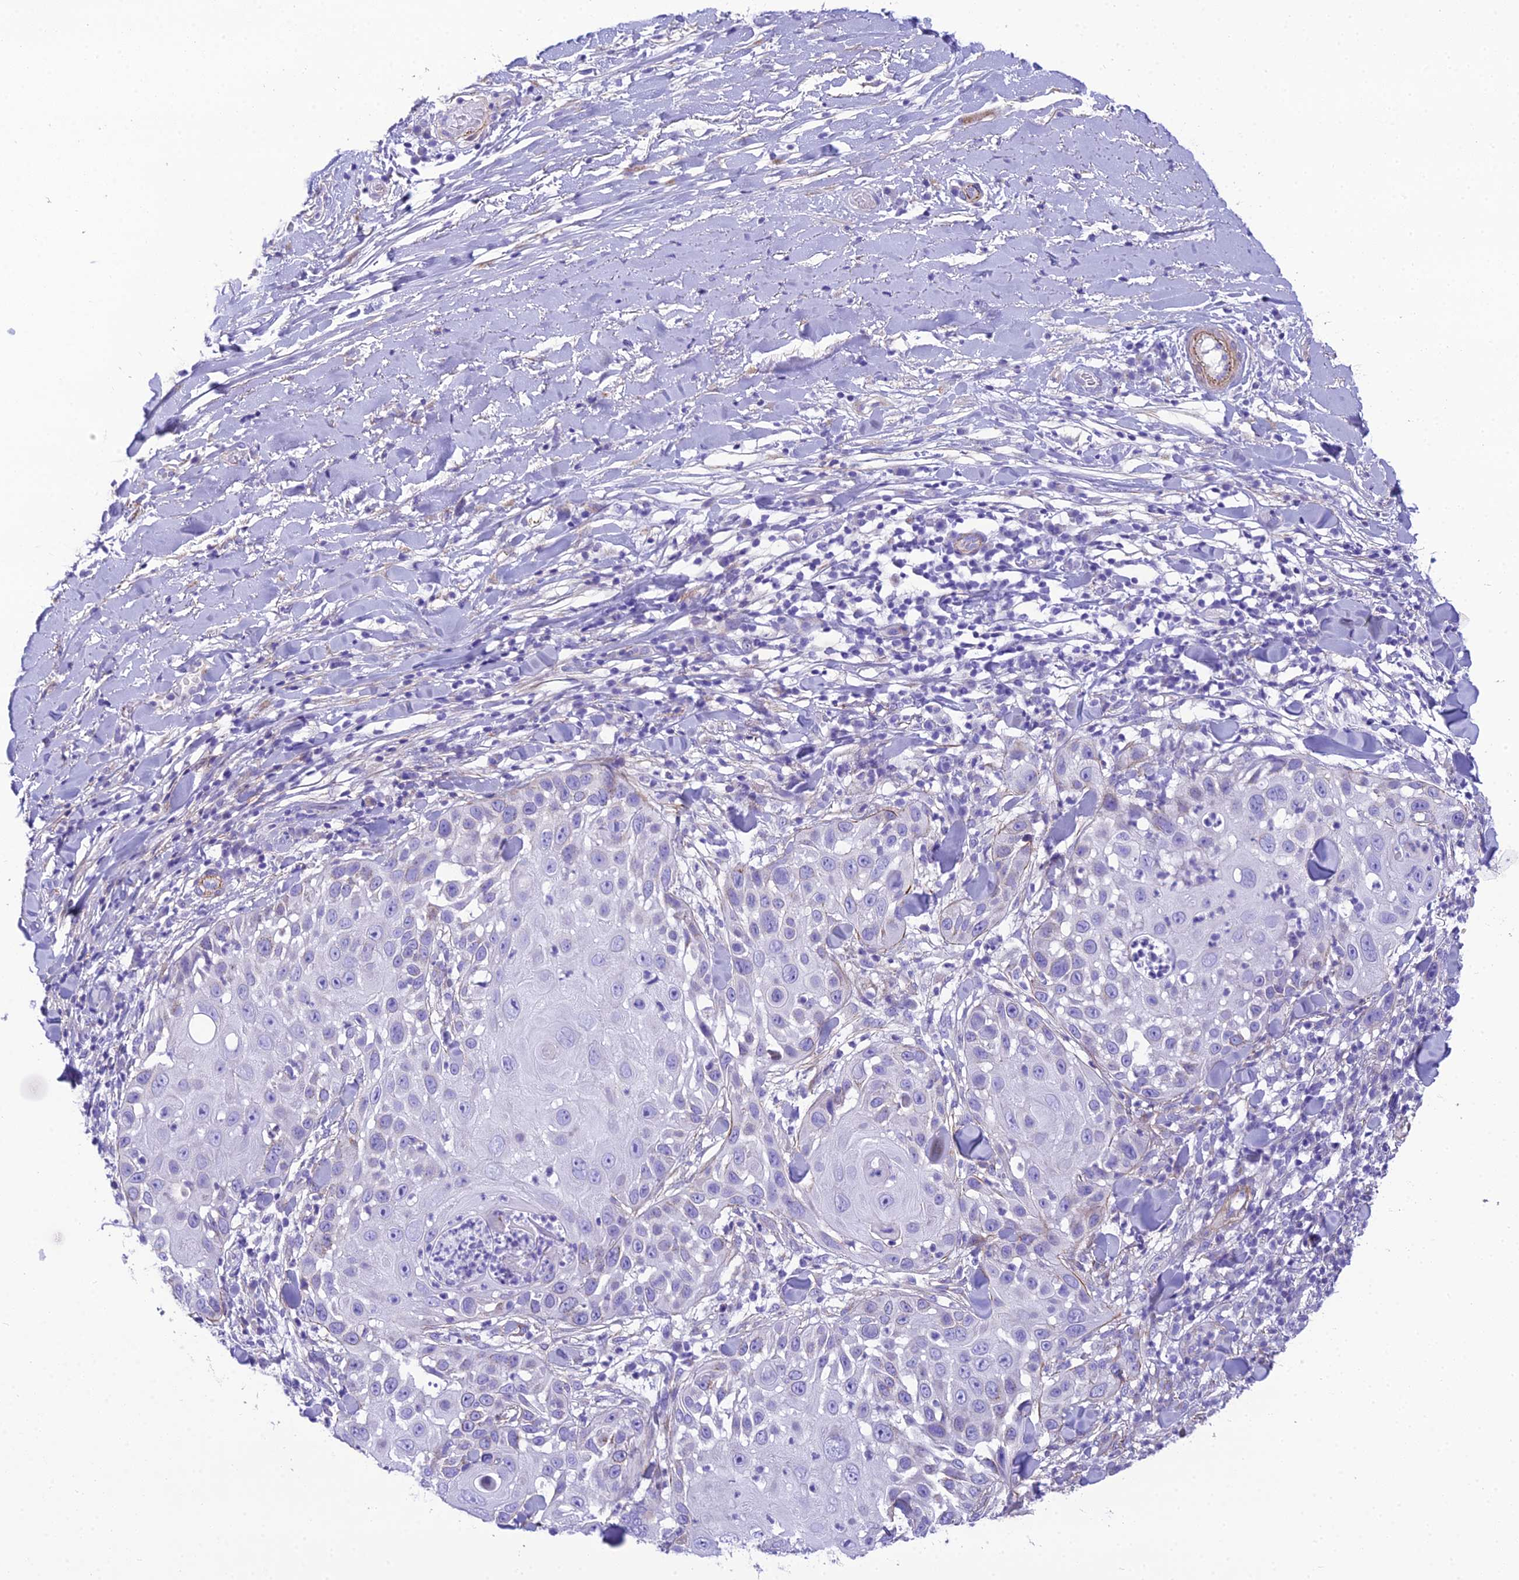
{"staining": {"intensity": "negative", "quantity": "none", "location": "none"}, "tissue": "skin cancer", "cell_type": "Tumor cells", "image_type": "cancer", "snomed": [{"axis": "morphology", "description": "Squamous cell carcinoma, NOS"}, {"axis": "topography", "description": "Skin"}], "caption": "Immunohistochemistry photomicrograph of neoplastic tissue: human skin squamous cell carcinoma stained with DAB (3,3'-diaminobenzidine) reveals no significant protein staining in tumor cells.", "gene": "GFRA1", "patient": {"sex": "female", "age": 44}}